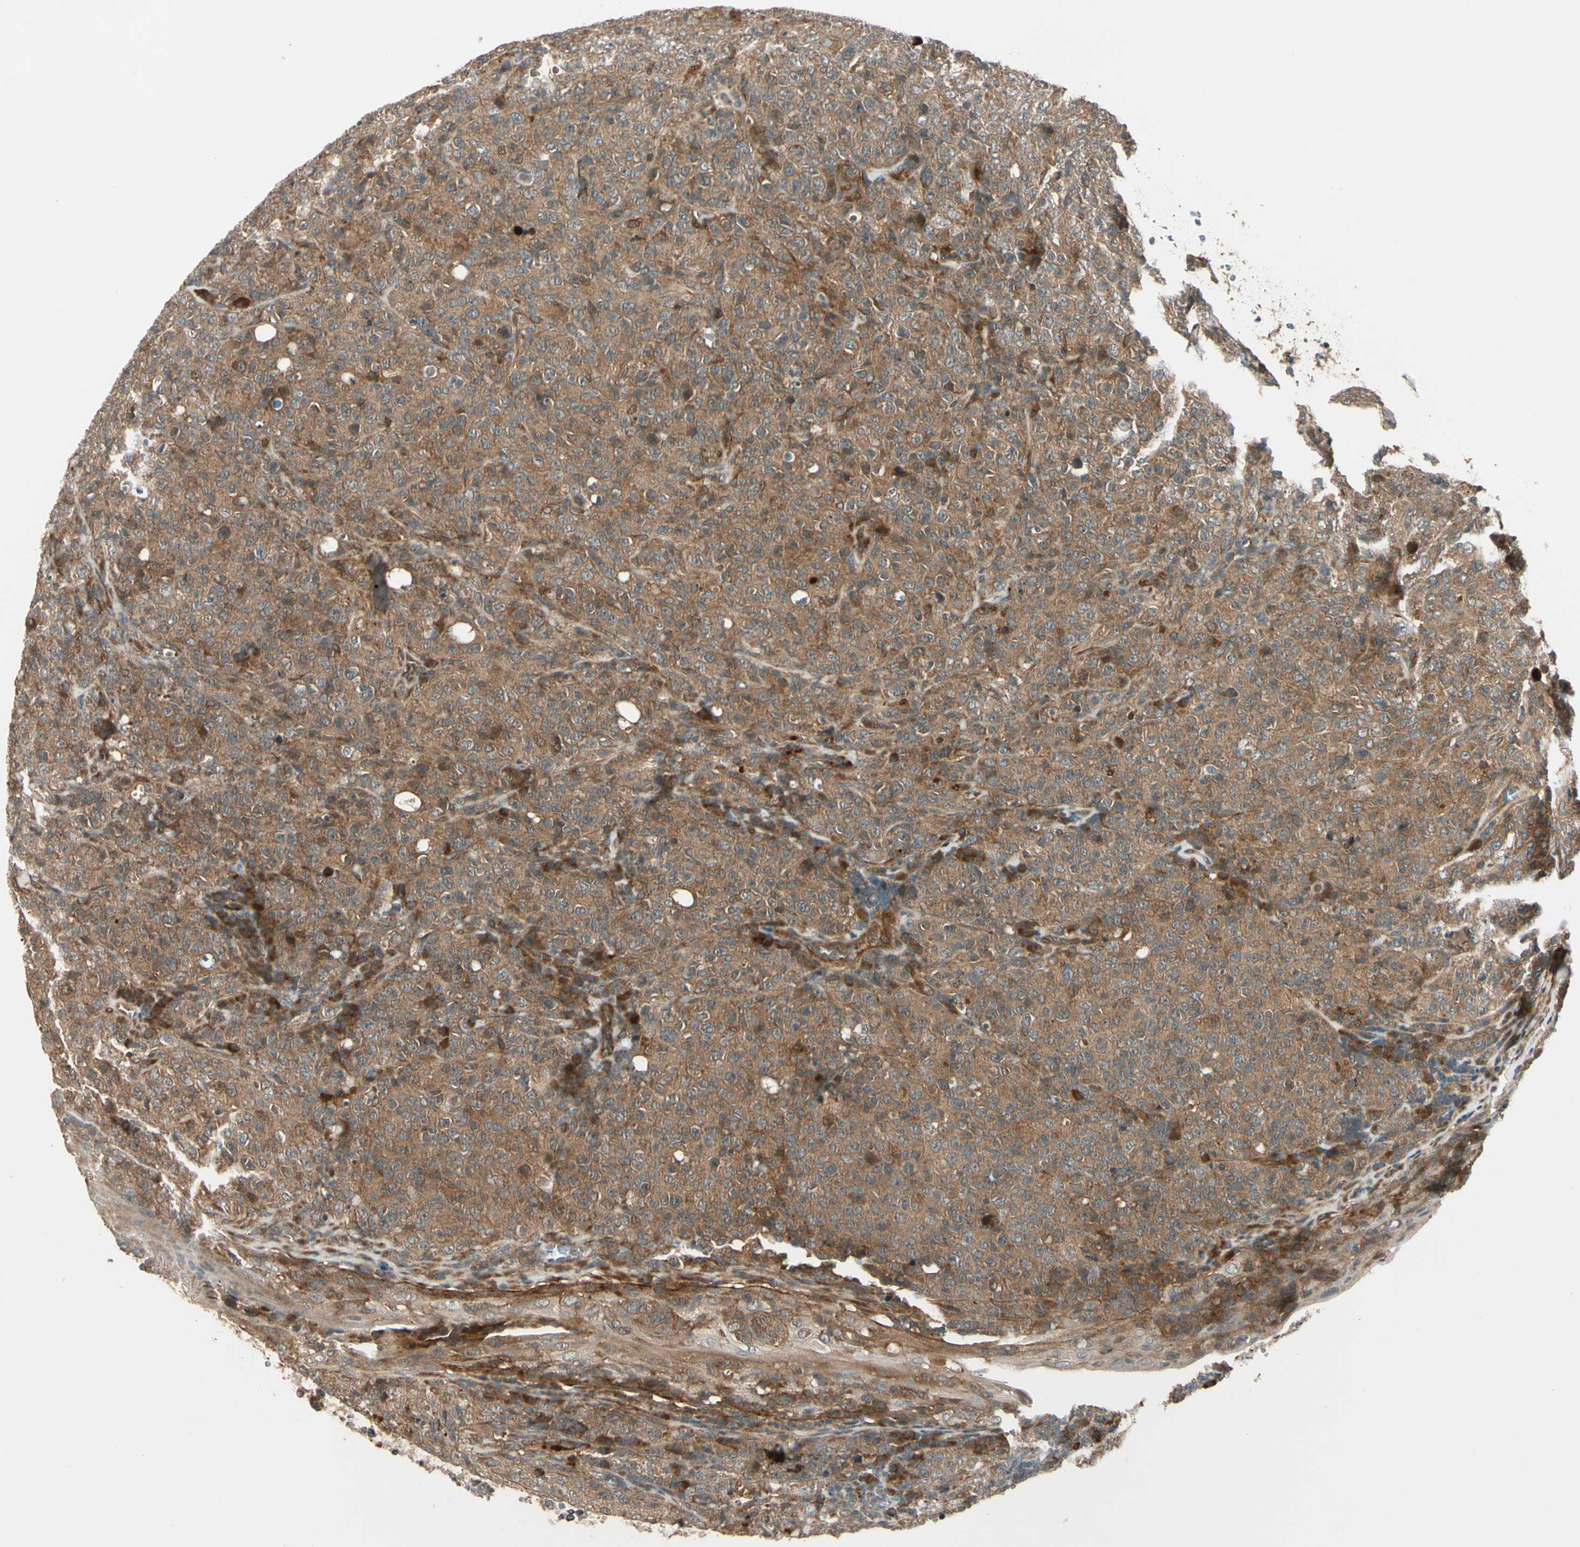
{"staining": {"intensity": "moderate", "quantity": ">75%", "location": "cytoplasmic/membranous"}, "tissue": "lymphoma", "cell_type": "Tumor cells", "image_type": "cancer", "snomed": [{"axis": "morphology", "description": "Malignant lymphoma, non-Hodgkin's type, High grade"}, {"axis": "topography", "description": "Tonsil"}], "caption": "DAB (3,3'-diaminobenzidine) immunohistochemical staining of lymphoma exhibits moderate cytoplasmic/membranous protein expression in approximately >75% of tumor cells.", "gene": "ACVR1C", "patient": {"sex": "female", "age": 36}}